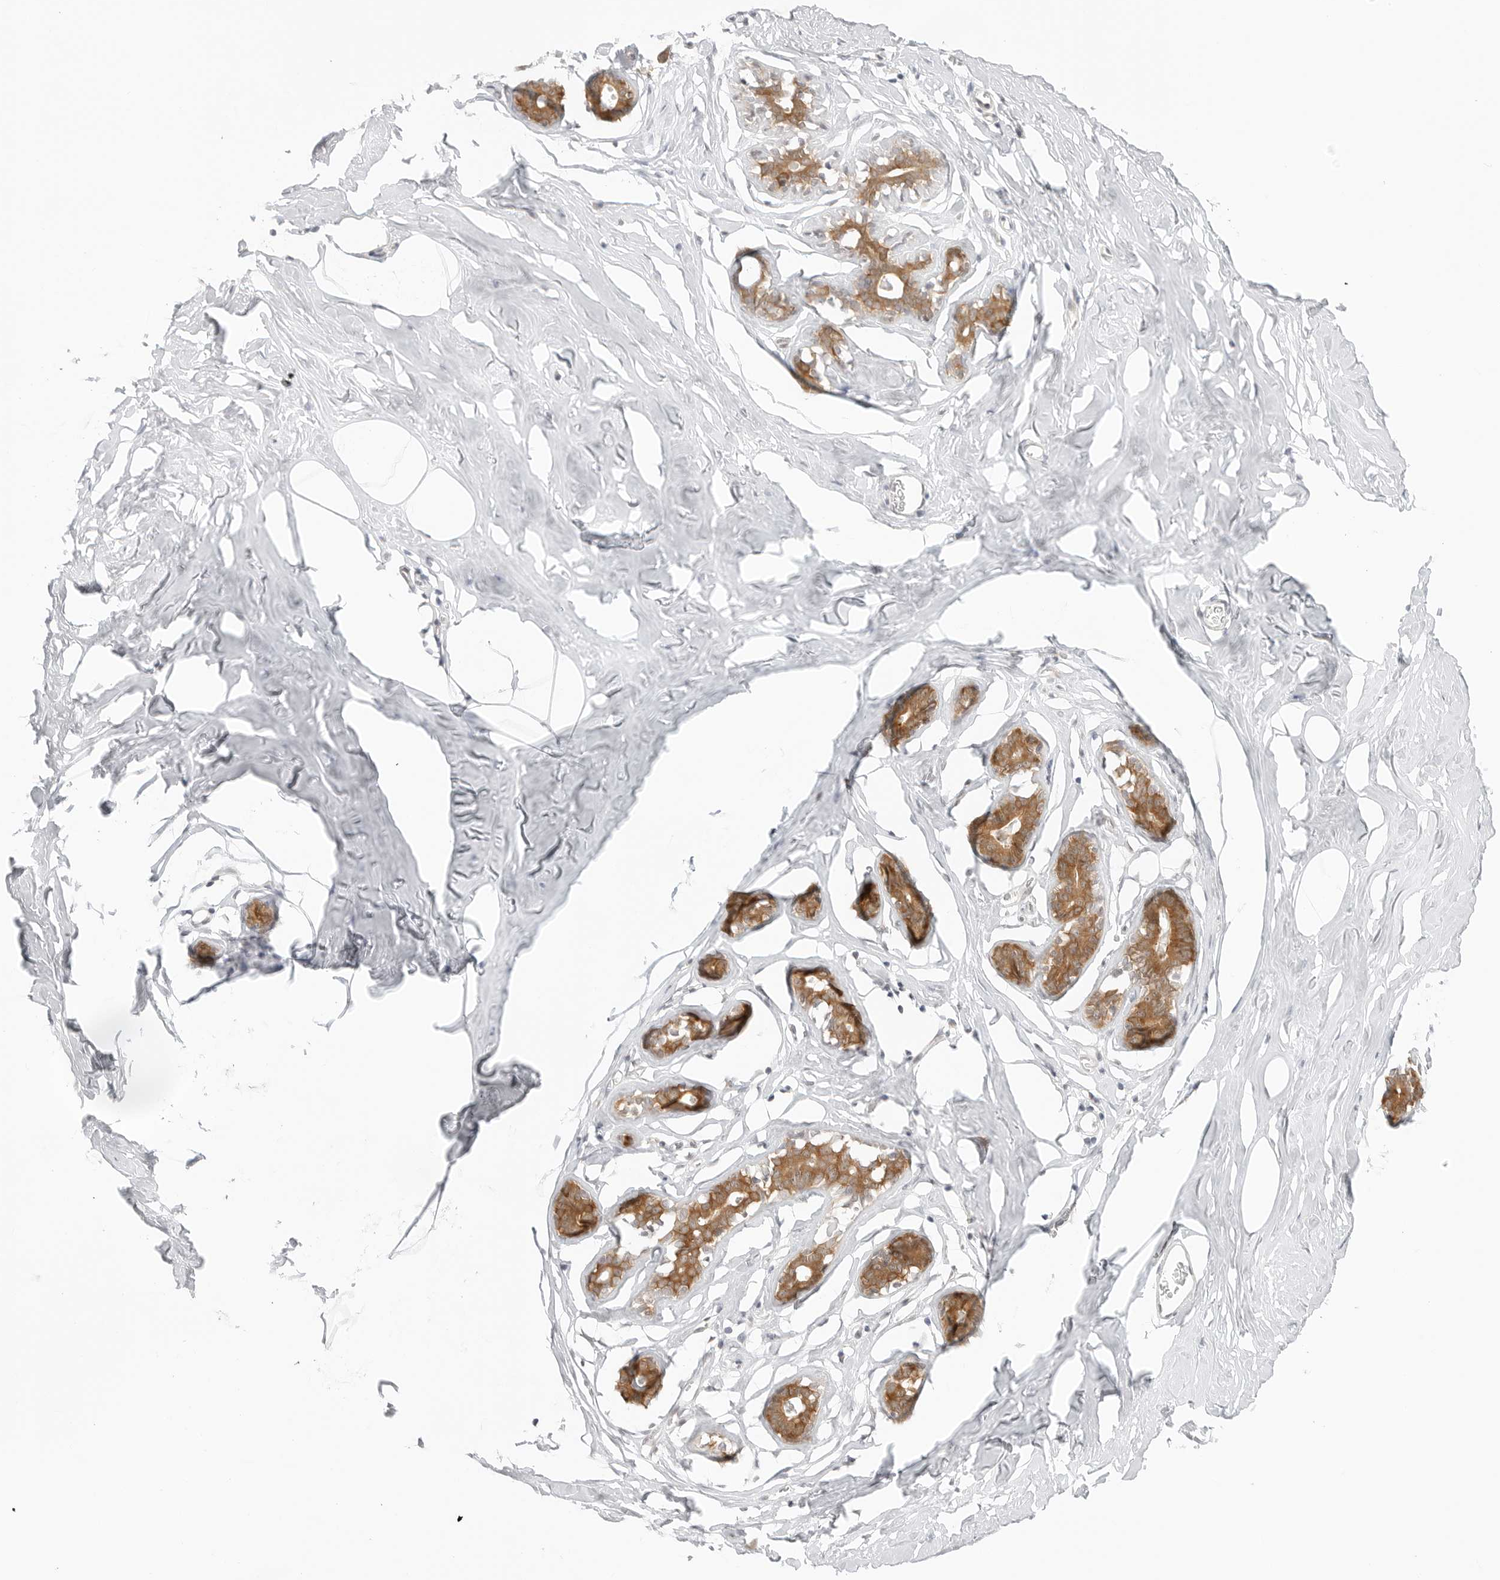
{"staining": {"intensity": "negative", "quantity": "none", "location": "none"}, "tissue": "adipose tissue", "cell_type": "Adipocytes", "image_type": "normal", "snomed": [{"axis": "morphology", "description": "Normal tissue, NOS"}, {"axis": "morphology", "description": "Fibrosis, NOS"}, {"axis": "topography", "description": "Breast"}, {"axis": "topography", "description": "Adipose tissue"}], "caption": "Immunohistochemical staining of benign adipose tissue demonstrates no significant positivity in adipocytes. (Stains: DAB immunohistochemistry (IHC) with hematoxylin counter stain, Microscopy: brightfield microscopy at high magnification).", "gene": "NUDC", "patient": {"sex": "female", "age": 39}}